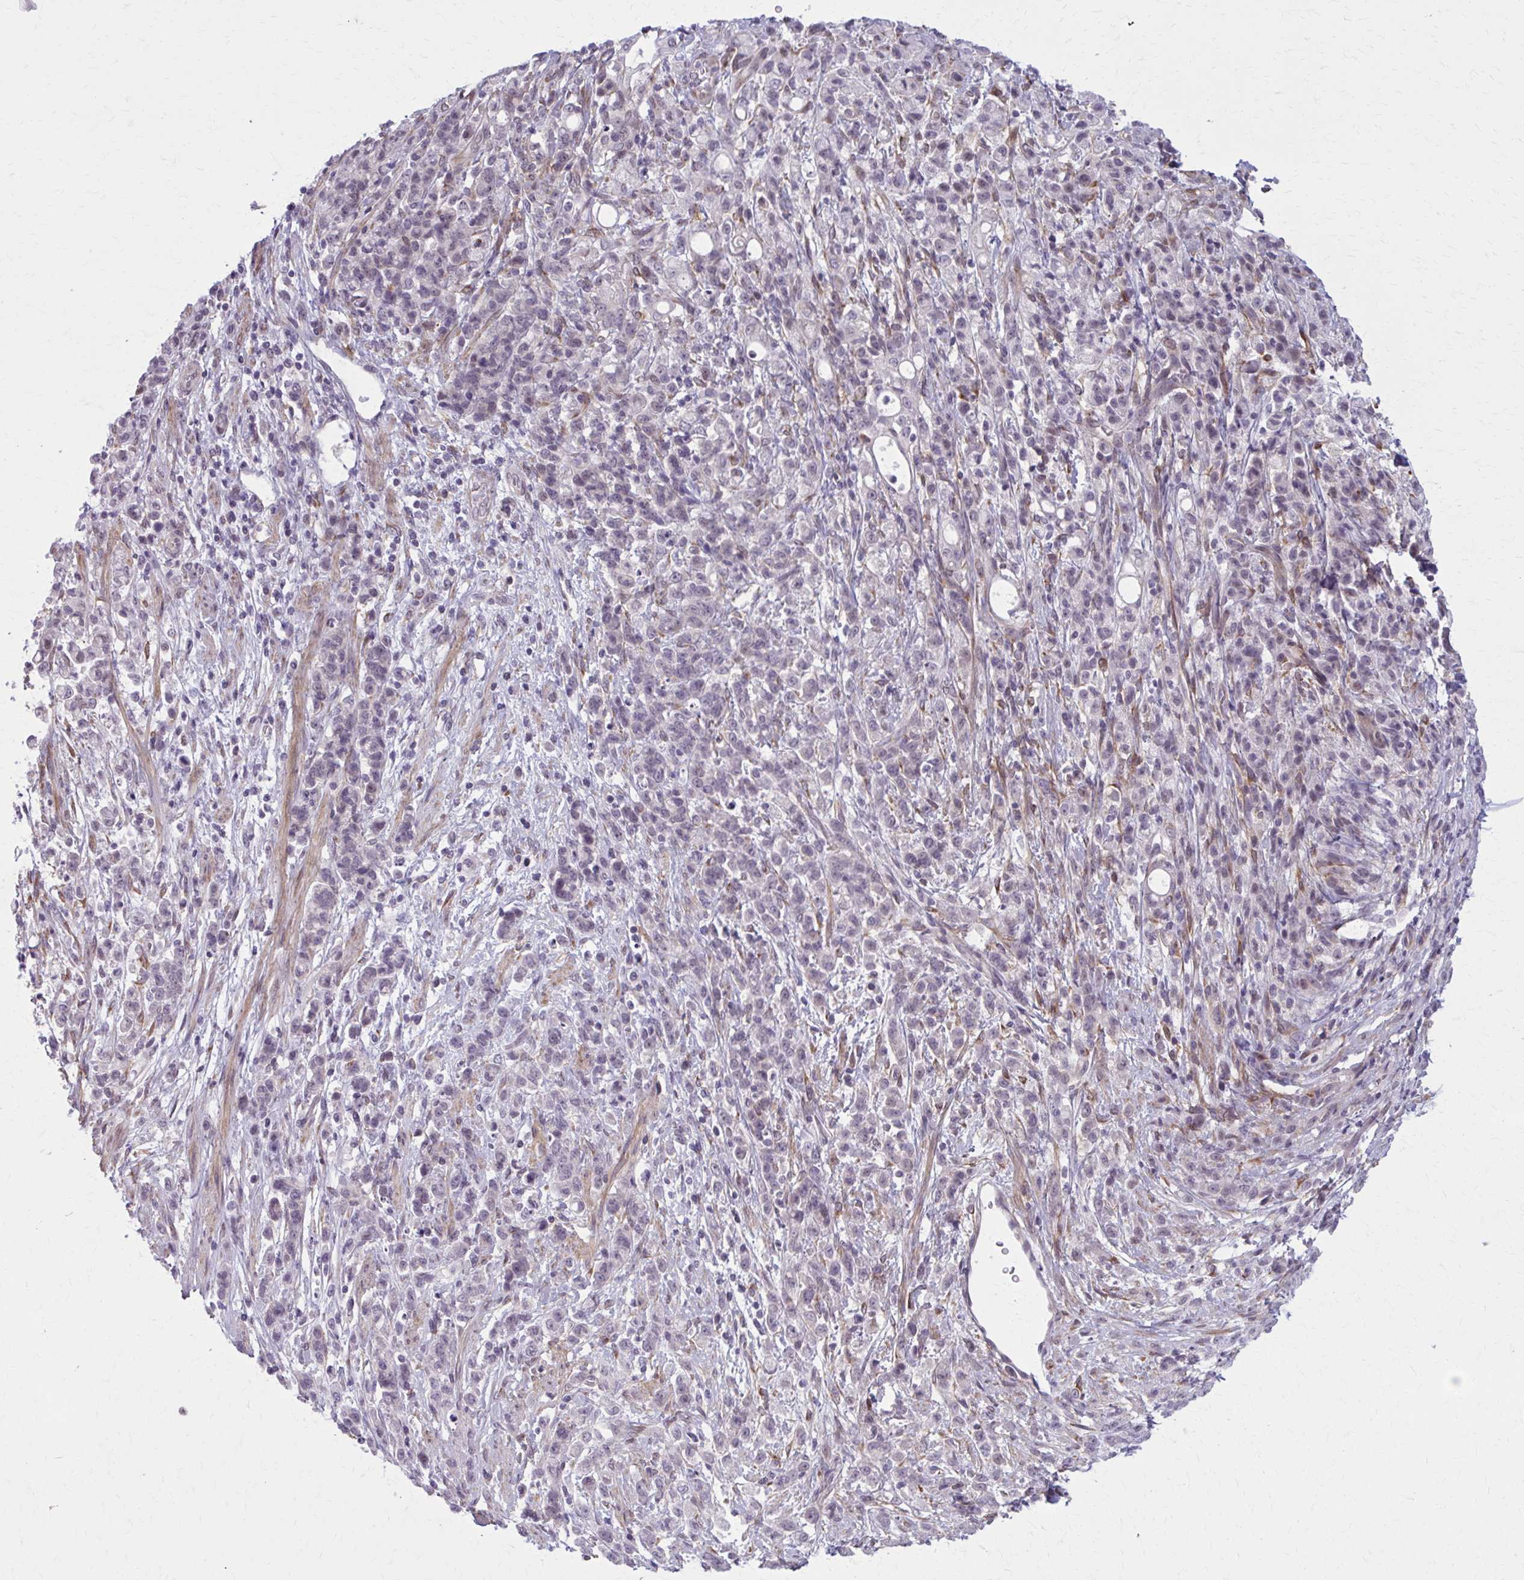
{"staining": {"intensity": "negative", "quantity": "none", "location": "none"}, "tissue": "stomach cancer", "cell_type": "Tumor cells", "image_type": "cancer", "snomed": [{"axis": "morphology", "description": "Adenocarcinoma, NOS"}, {"axis": "topography", "description": "Stomach"}], "caption": "This is an immunohistochemistry image of human stomach cancer. There is no expression in tumor cells.", "gene": "NUMBL", "patient": {"sex": "female", "age": 60}}